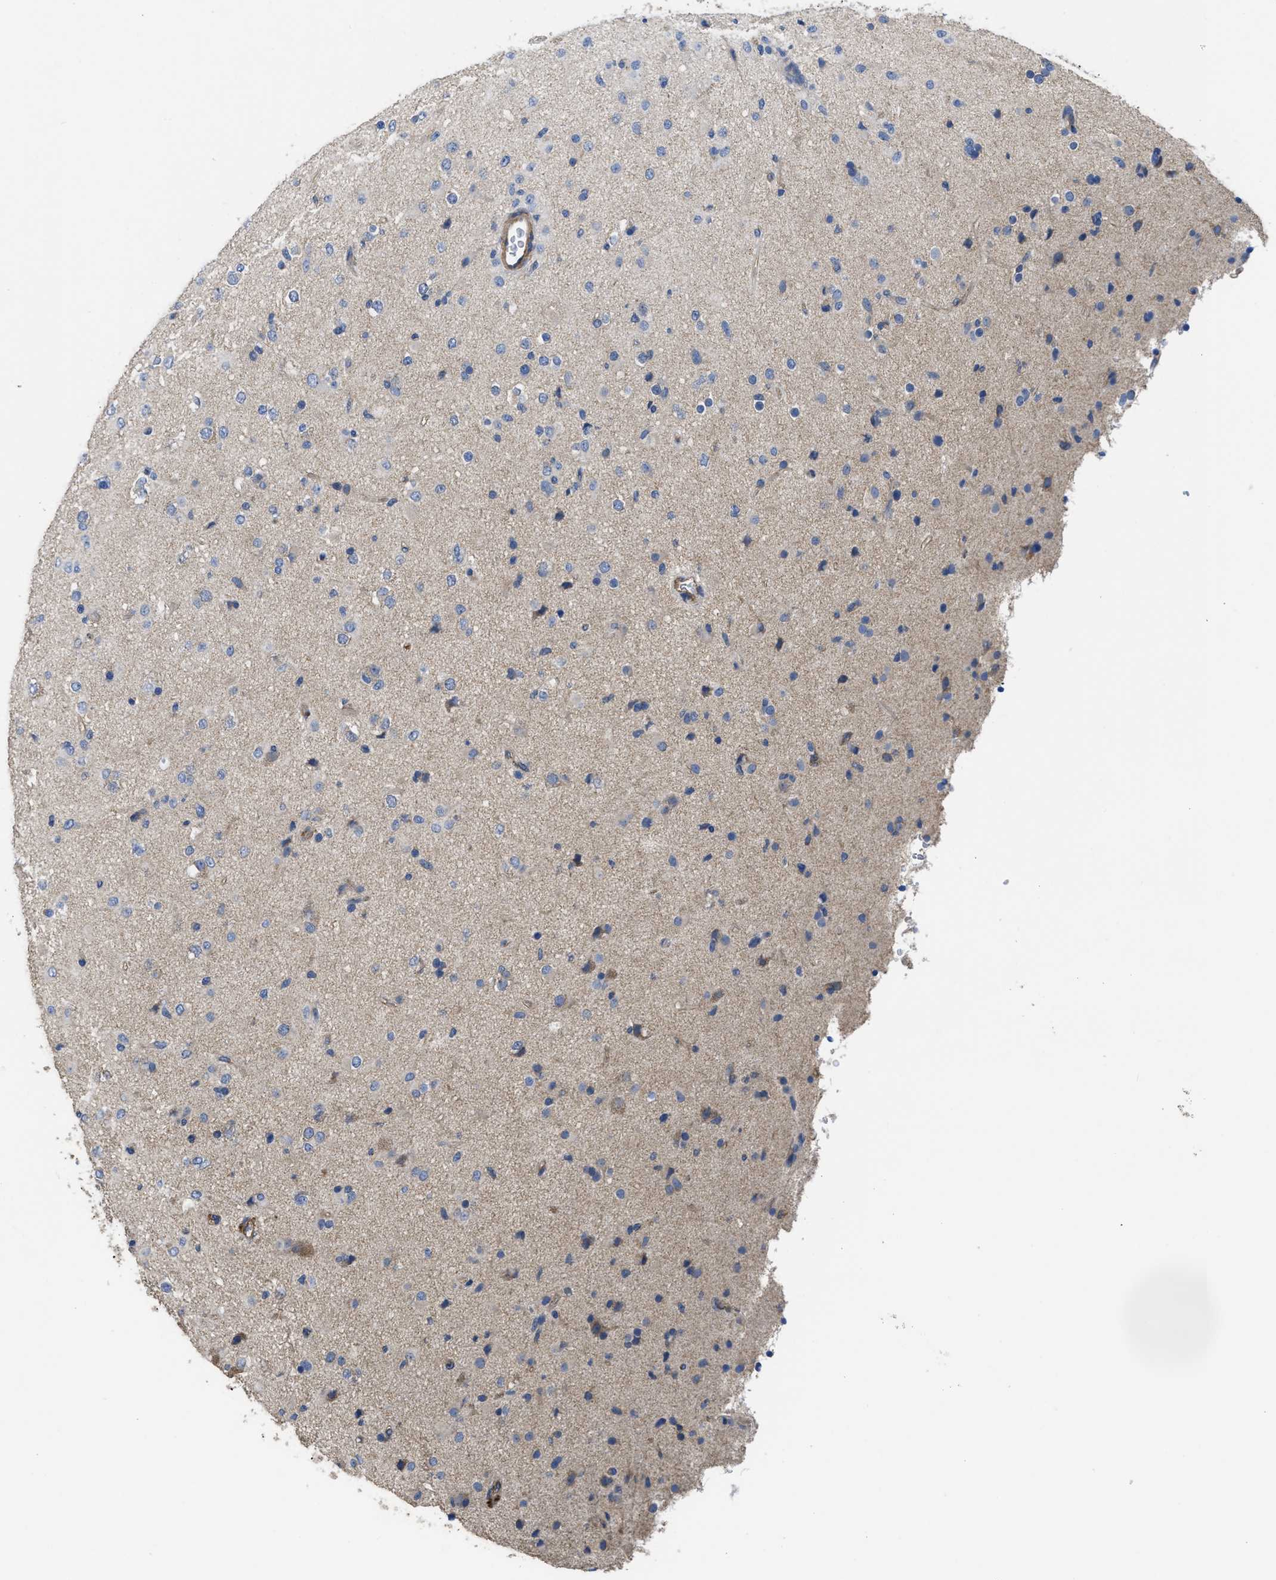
{"staining": {"intensity": "negative", "quantity": "none", "location": "none"}, "tissue": "glioma", "cell_type": "Tumor cells", "image_type": "cancer", "snomed": [{"axis": "morphology", "description": "Glioma, malignant, Low grade"}, {"axis": "topography", "description": "Brain"}], "caption": "DAB immunohistochemical staining of malignant glioma (low-grade) shows no significant staining in tumor cells. Nuclei are stained in blue.", "gene": "USP4", "patient": {"sex": "male", "age": 65}}